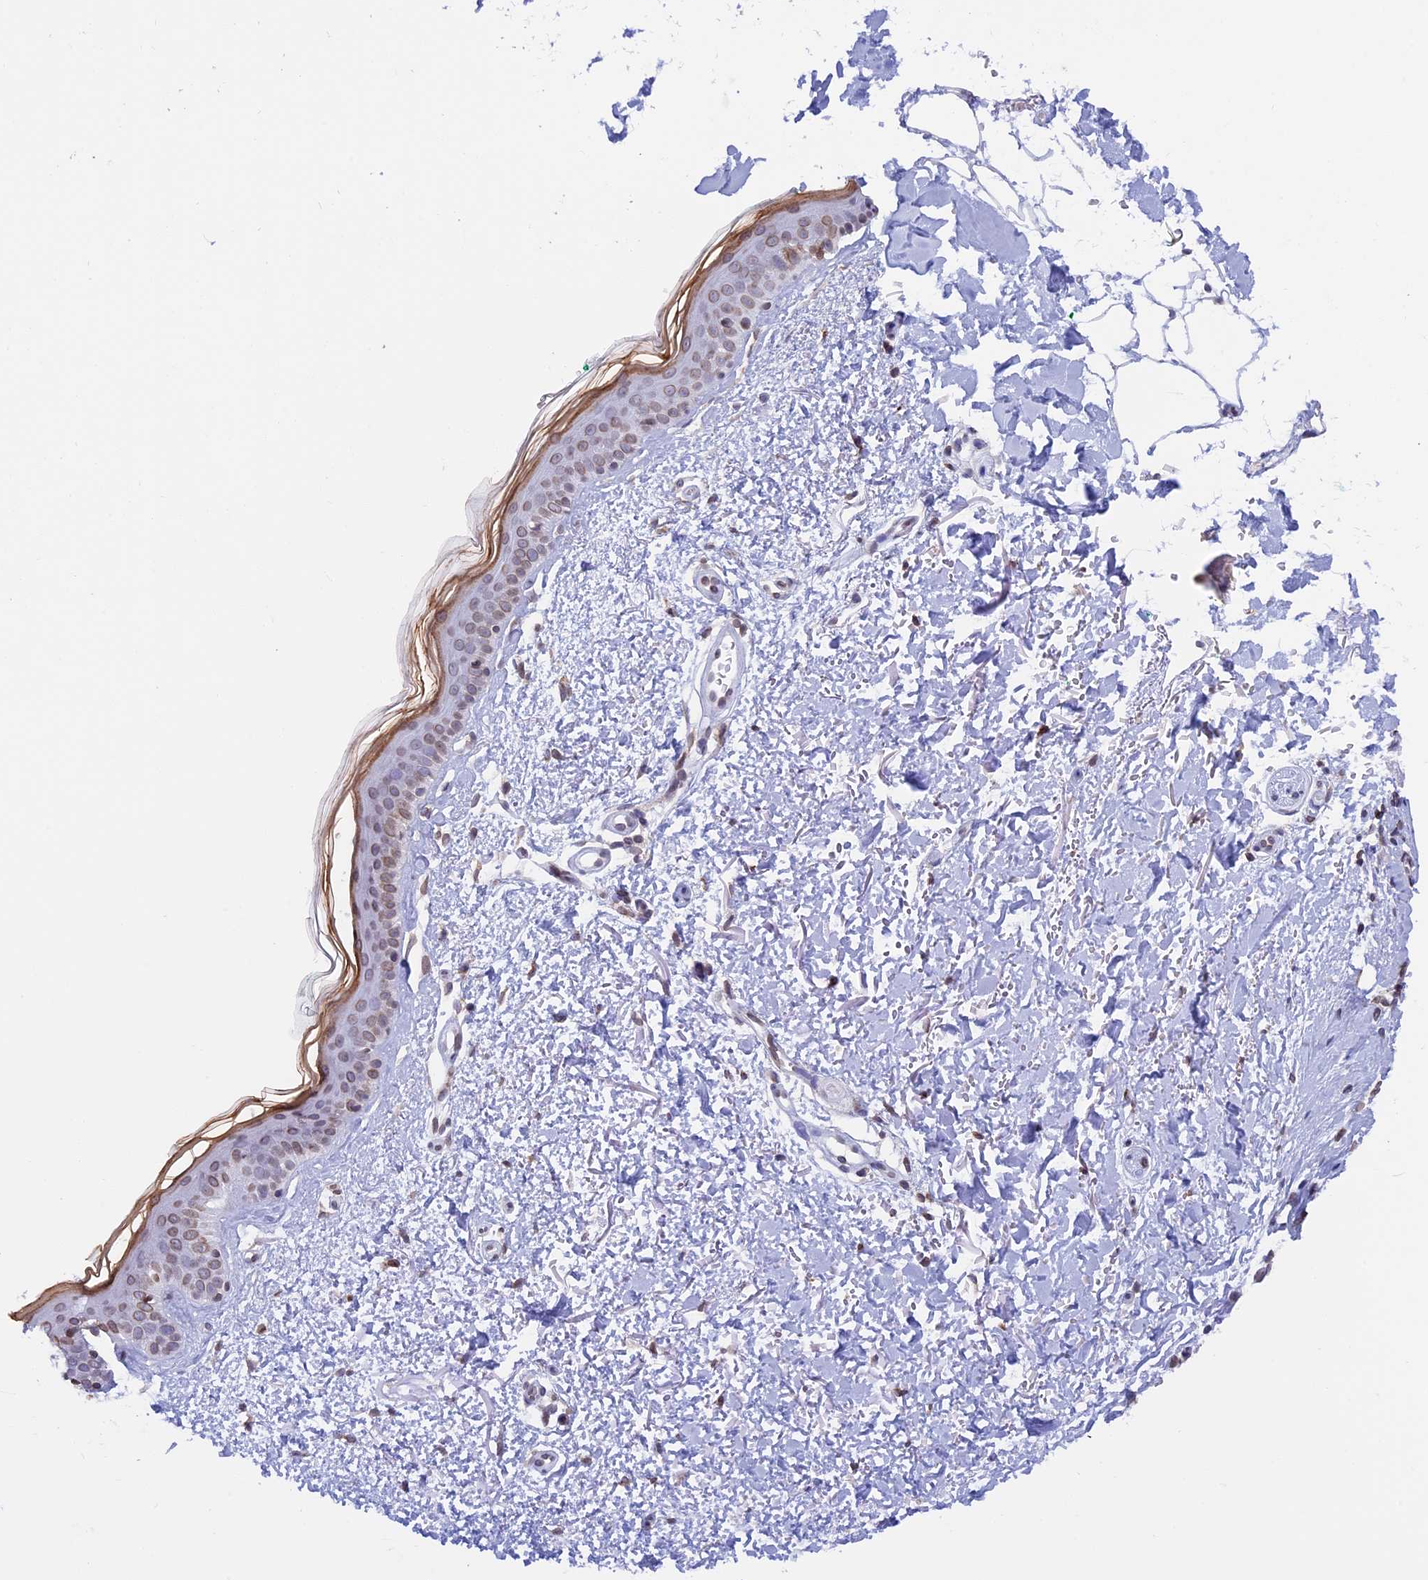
{"staining": {"intensity": "moderate", "quantity": ">75%", "location": "cytoplasmic/membranous,nuclear"}, "tissue": "skin", "cell_type": "Fibroblasts", "image_type": "normal", "snomed": [{"axis": "morphology", "description": "Normal tissue, NOS"}, {"axis": "topography", "description": "Skin"}], "caption": "Protein expression by IHC demonstrates moderate cytoplasmic/membranous,nuclear positivity in approximately >75% of fibroblasts in normal skin. (Brightfield microscopy of DAB IHC at high magnification).", "gene": "TMPRSS7", "patient": {"sex": "male", "age": 66}}